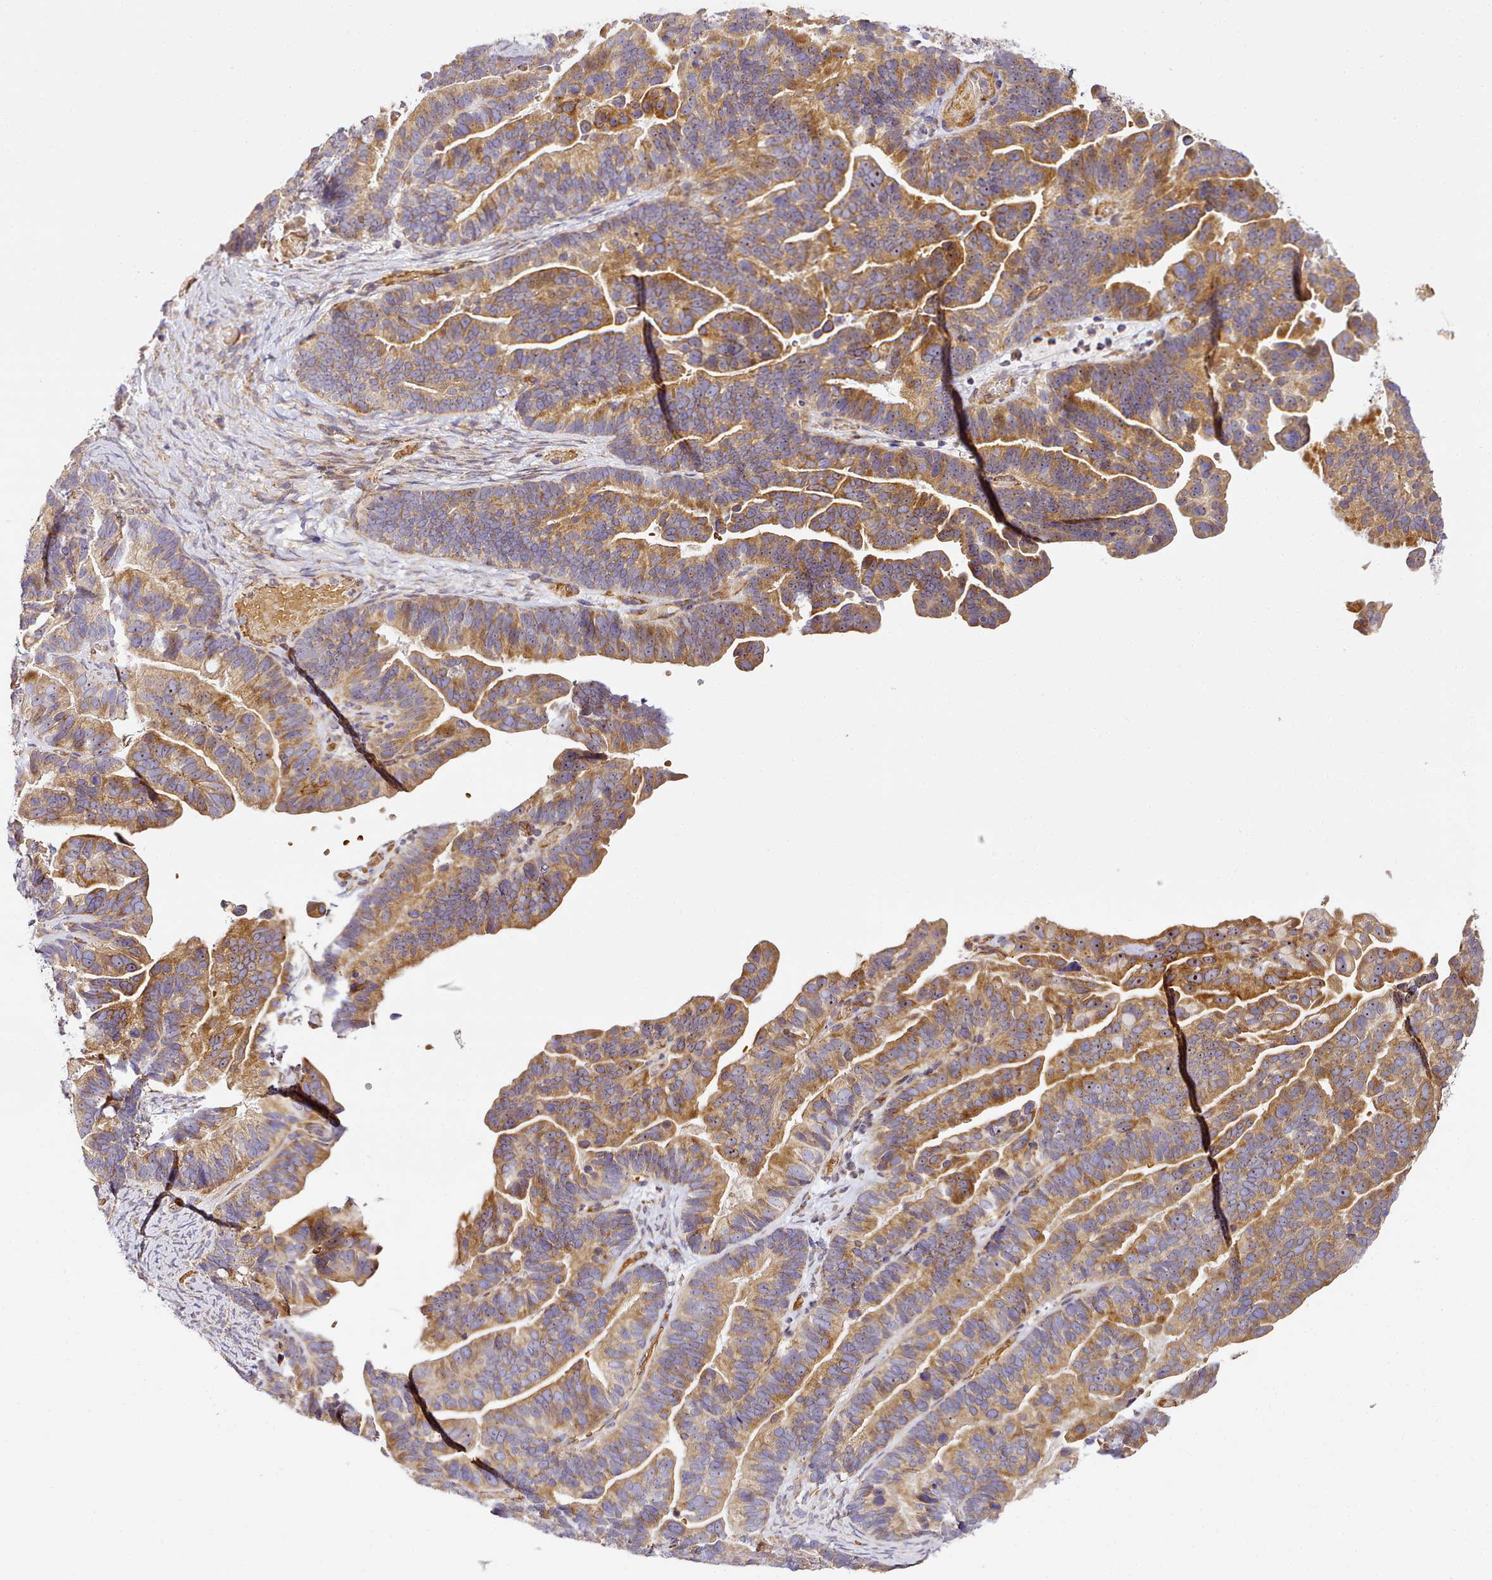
{"staining": {"intensity": "moderate", "quantity": "25%-75%", "location": "cytoplasmic/membranous"}, "tissue": "ovarian cancer", "cell_type": "Tumor cells", "image_type": "cancer", "snomed": [{"axis": "morphology", "description": "Cystadenocarcinoma, serous, NOS"}, {"axis": "topography", "description": "Ovary"}], "caption": "About 25%-75% of tumor cells in serous cystadenocarcinoma (ovarian) reveal moderate cytoplasmic/membranous protein positivity as visualized by brown immunohistochemical staining.", "gene": "NBPF1", "patient": {"sex": "female", "age": 56}}